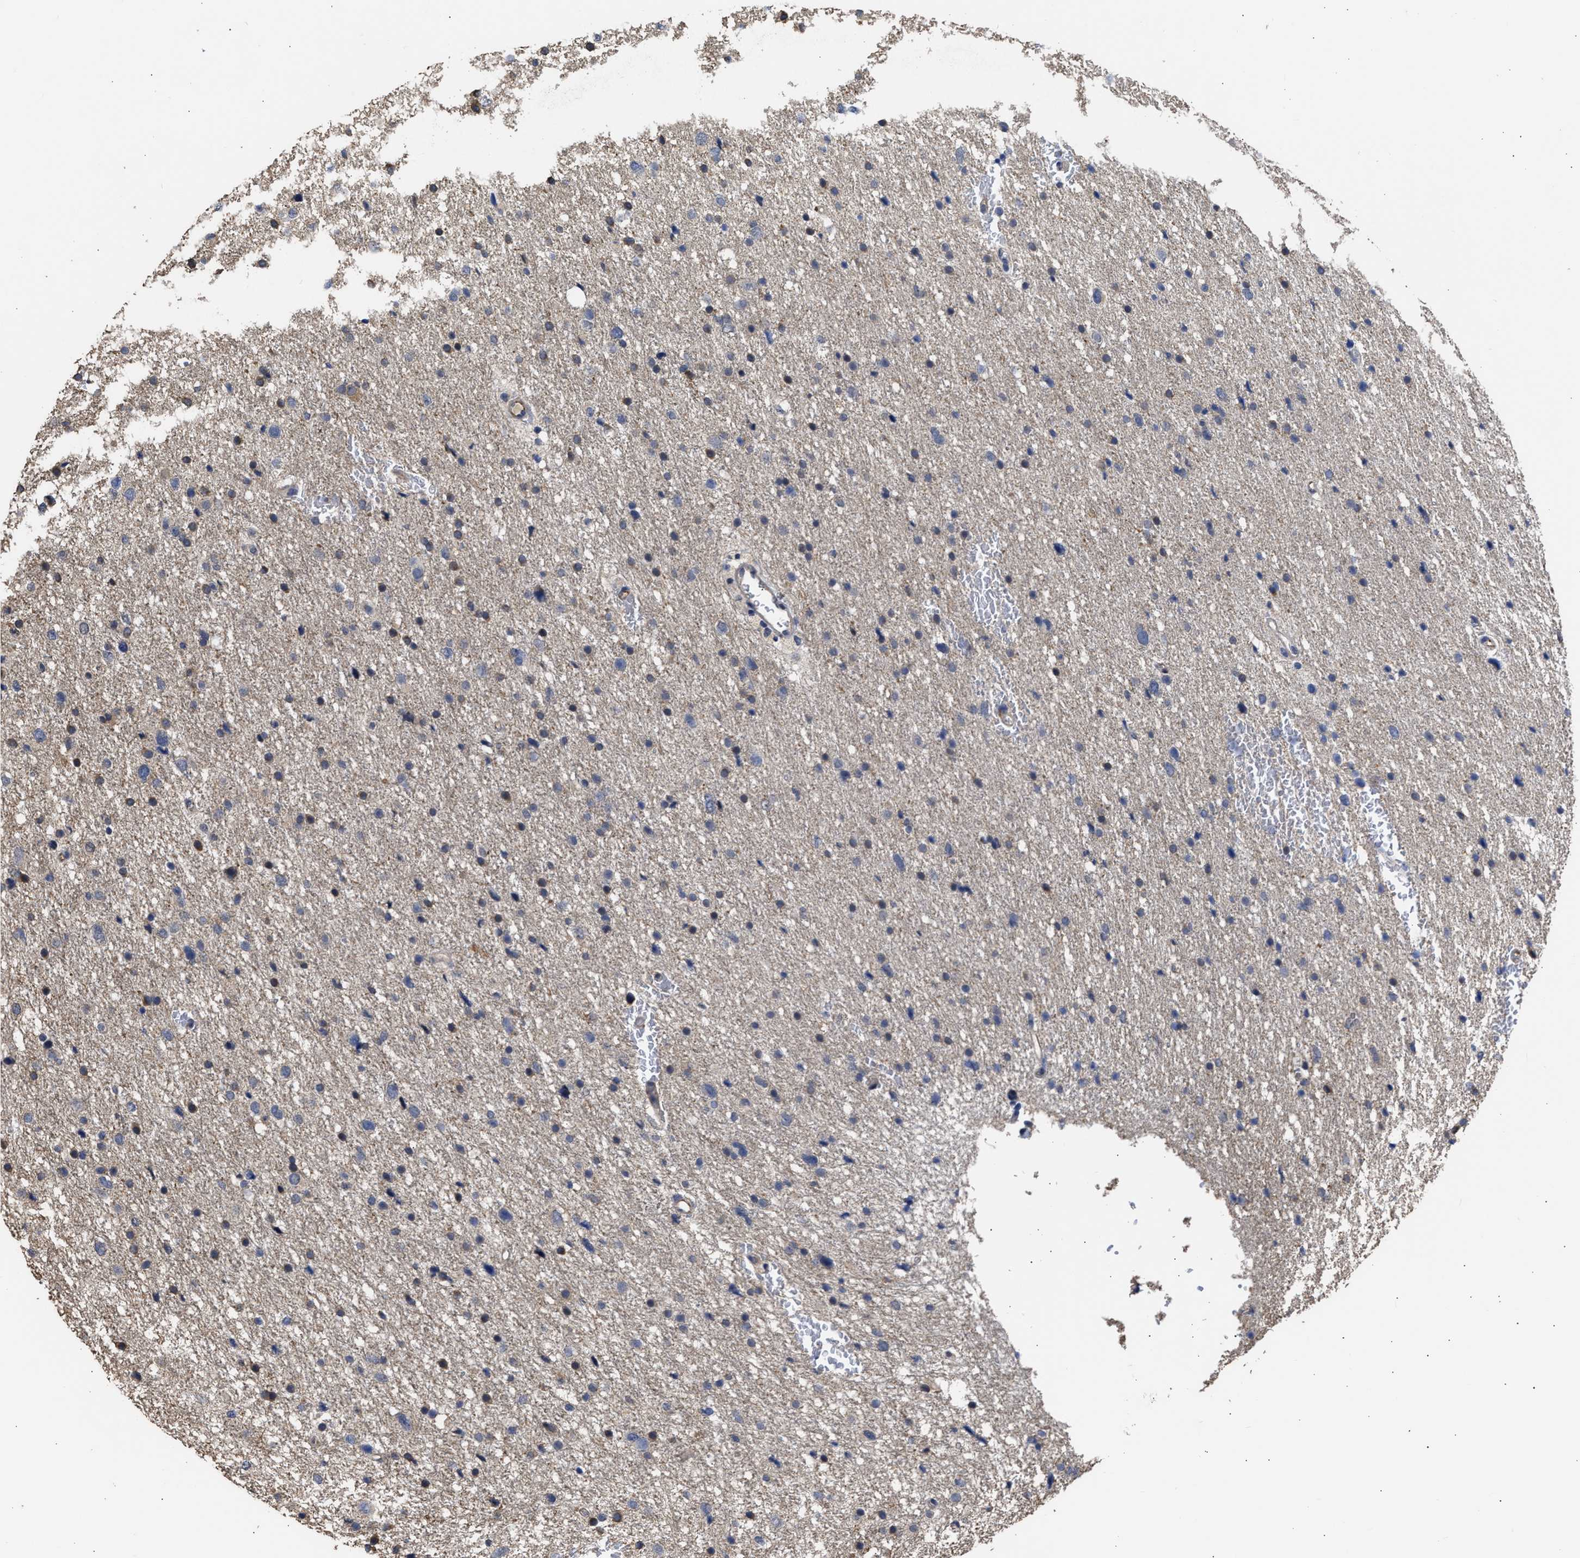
{"staining": {"intensity": "moderate", "quantity": "<25%", "location": "cytoplasmic/membranous"}, "tissue": "glioma", "cell_type": "Tumor cells", "image_type": "cancer", "snomed": [{"axis": "morphology", "description": "Glioma, malignant, Low grade"}, {"axis": "topography", "description": "Brain"}], "caption": "Malignant glioma (low-grade) stained with a brown dye displays moderate cytoplasmic/membranous positive positivity in approximately <25% of tumor cells.", "gene": "SPINT2", "patient": {"sex": "female", "age": 37}}